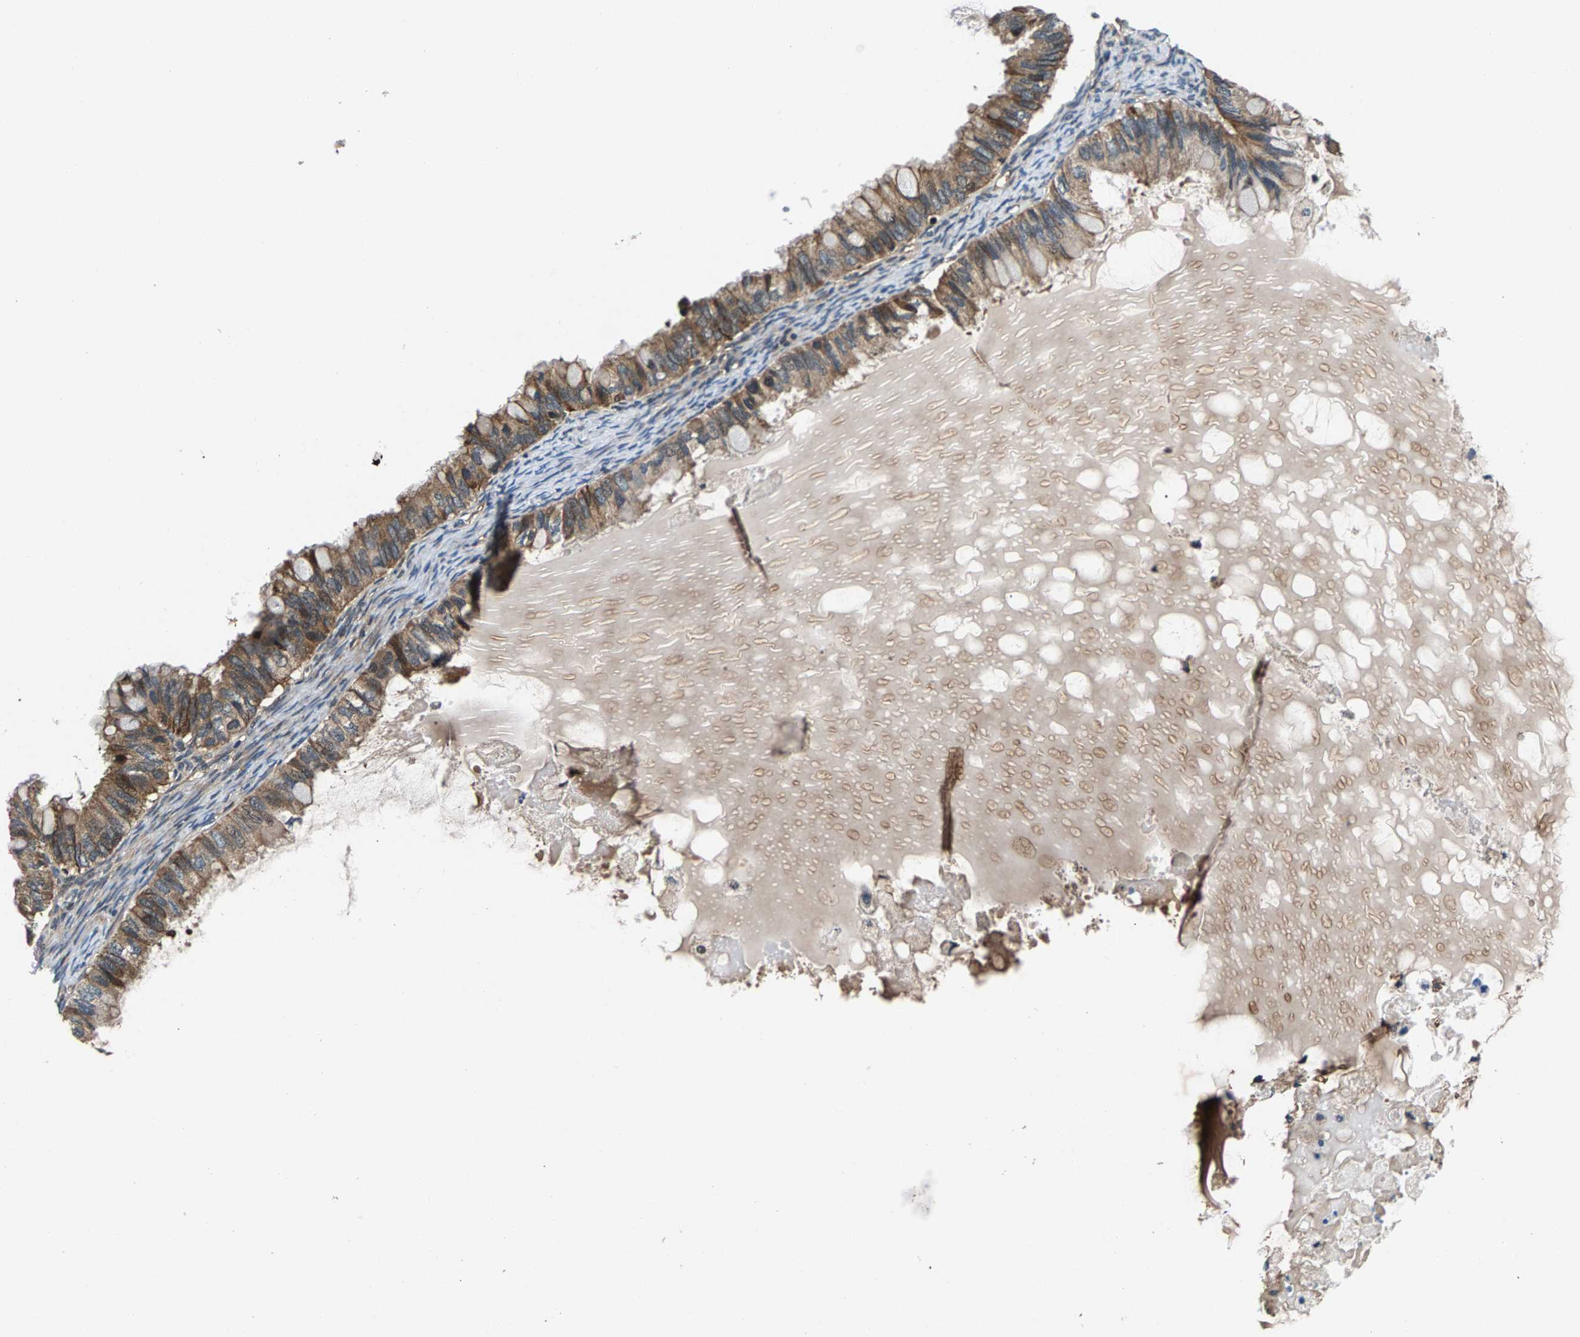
{"staining": {"intensity": "moderate", "quantity": ">75%", "location": "cytoplasmic/membranous"}, "tissue": "ovarian cancer", "cell_type": "Tumor cells", "image_type": "cancer", "snomed": [{"axis": "morphology", "description": "Cystadenocarcinoma, mucinous, NOS"}, {"axis": "topography", "description": "Ovary"}], "caption": "Immunohistochemical staining of ovarian cancer (mucinous cystadenocarcinoma) reveals medium levels of moderate cytoplasmic/membranous protein staining in approximately >75% of tumor cells.", "gene": "FAM78A", "patient": {"sex": "female", "age": 80}}